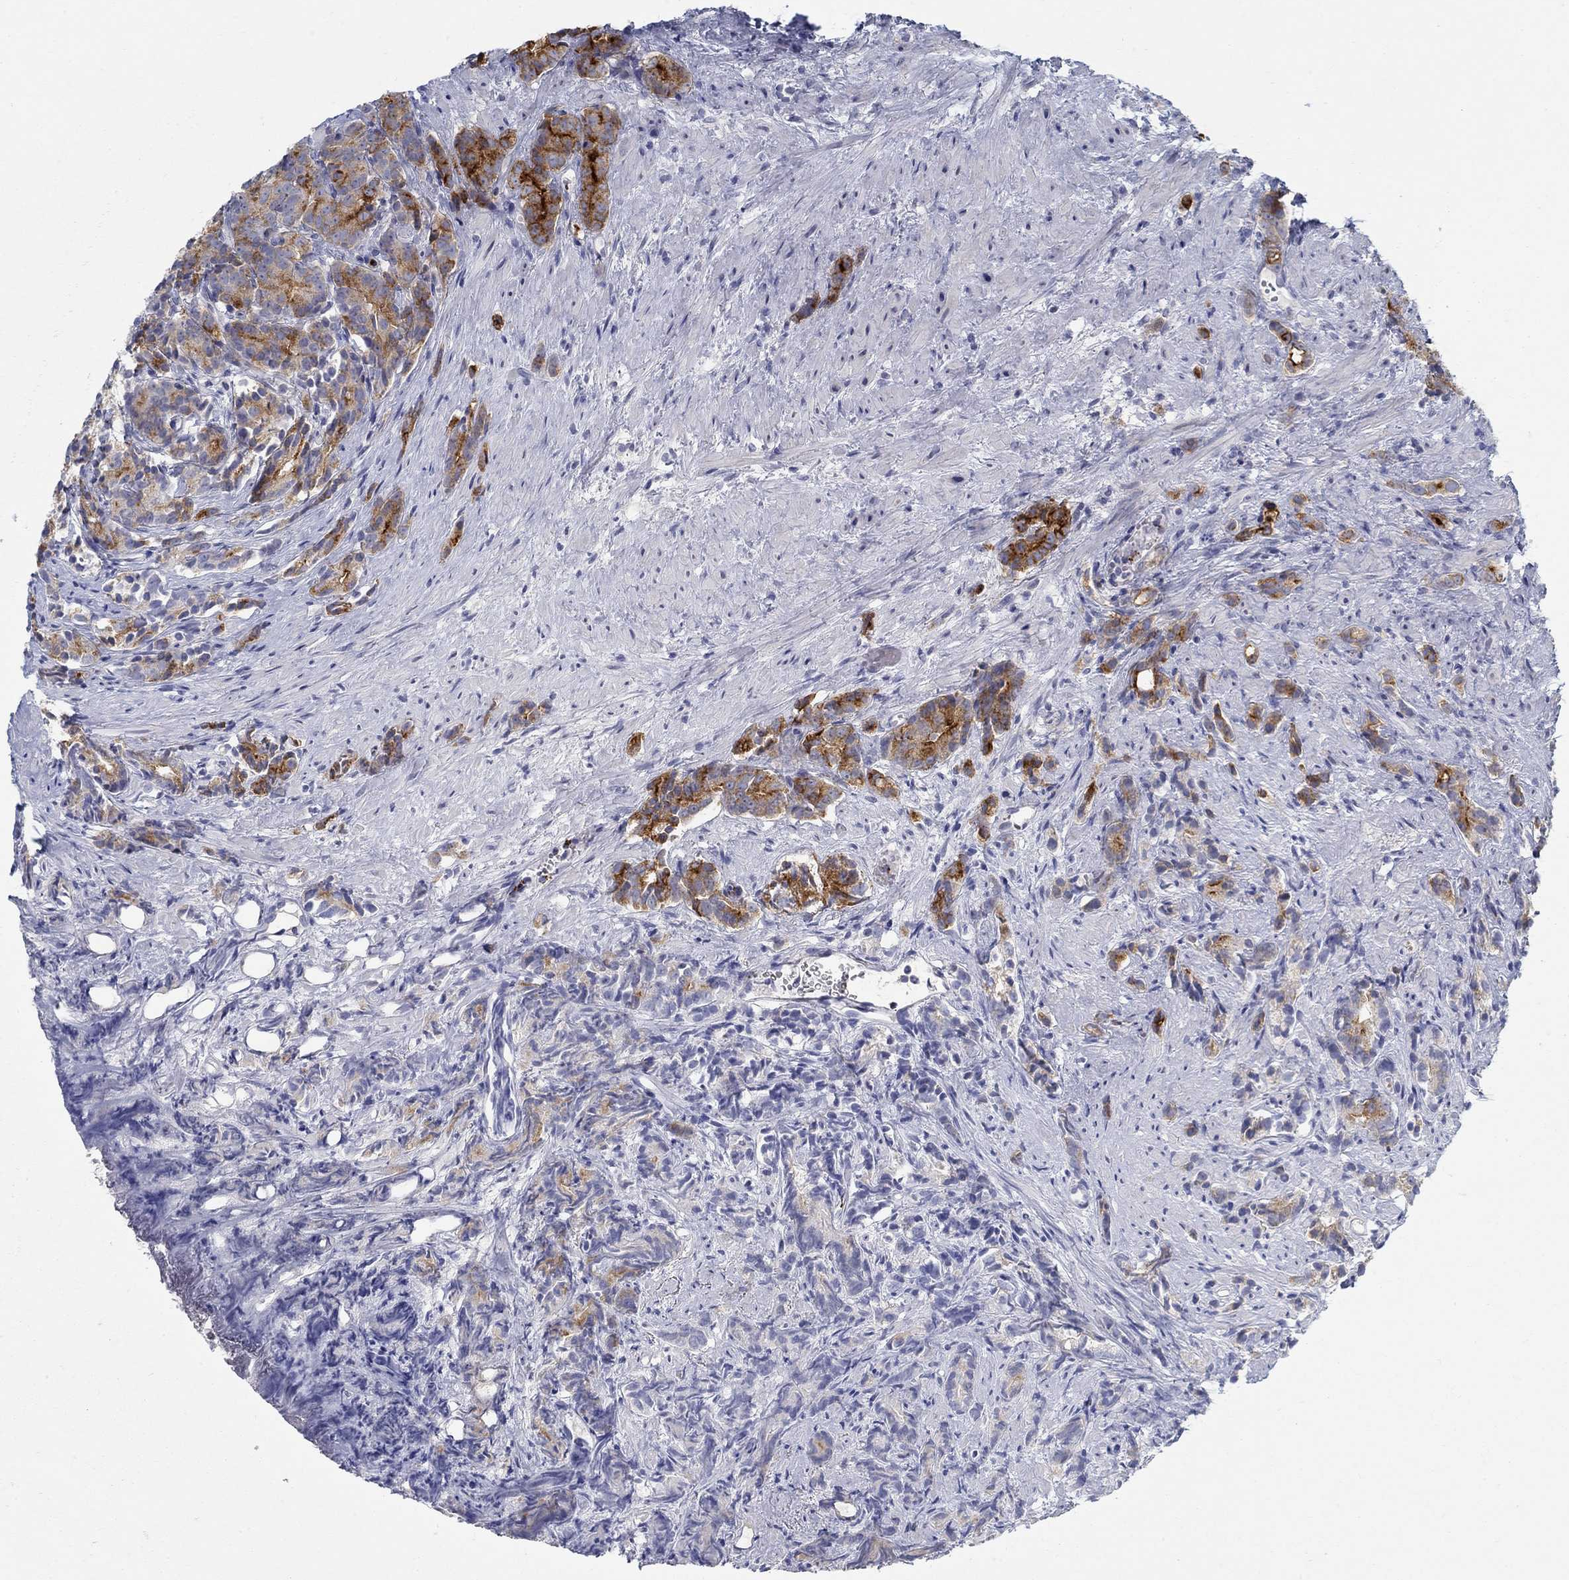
{"staining": {"intensity": "strong", "quantity": "25%-75%", "location": "cytoplasmic/membranous"}, "tissue": "prostate cancer", "cell_type": "Tumor cells", "image_type": "cancer", "snomed": [{"axis": "morphology", "description": "Adenocarcinoma, High grade"}, {"axis": "topography", "description": "Prostate"}], "caption": "Immunohistochemical staining of adenocarcinoma (high-grade) (prostate) displays high levels of strong cytoplasmic/membranous protein positivity in approximately 25%-75% of tumor cells.", "gene": "ANO7", "patient": {"sex": "male", "age": 90}}